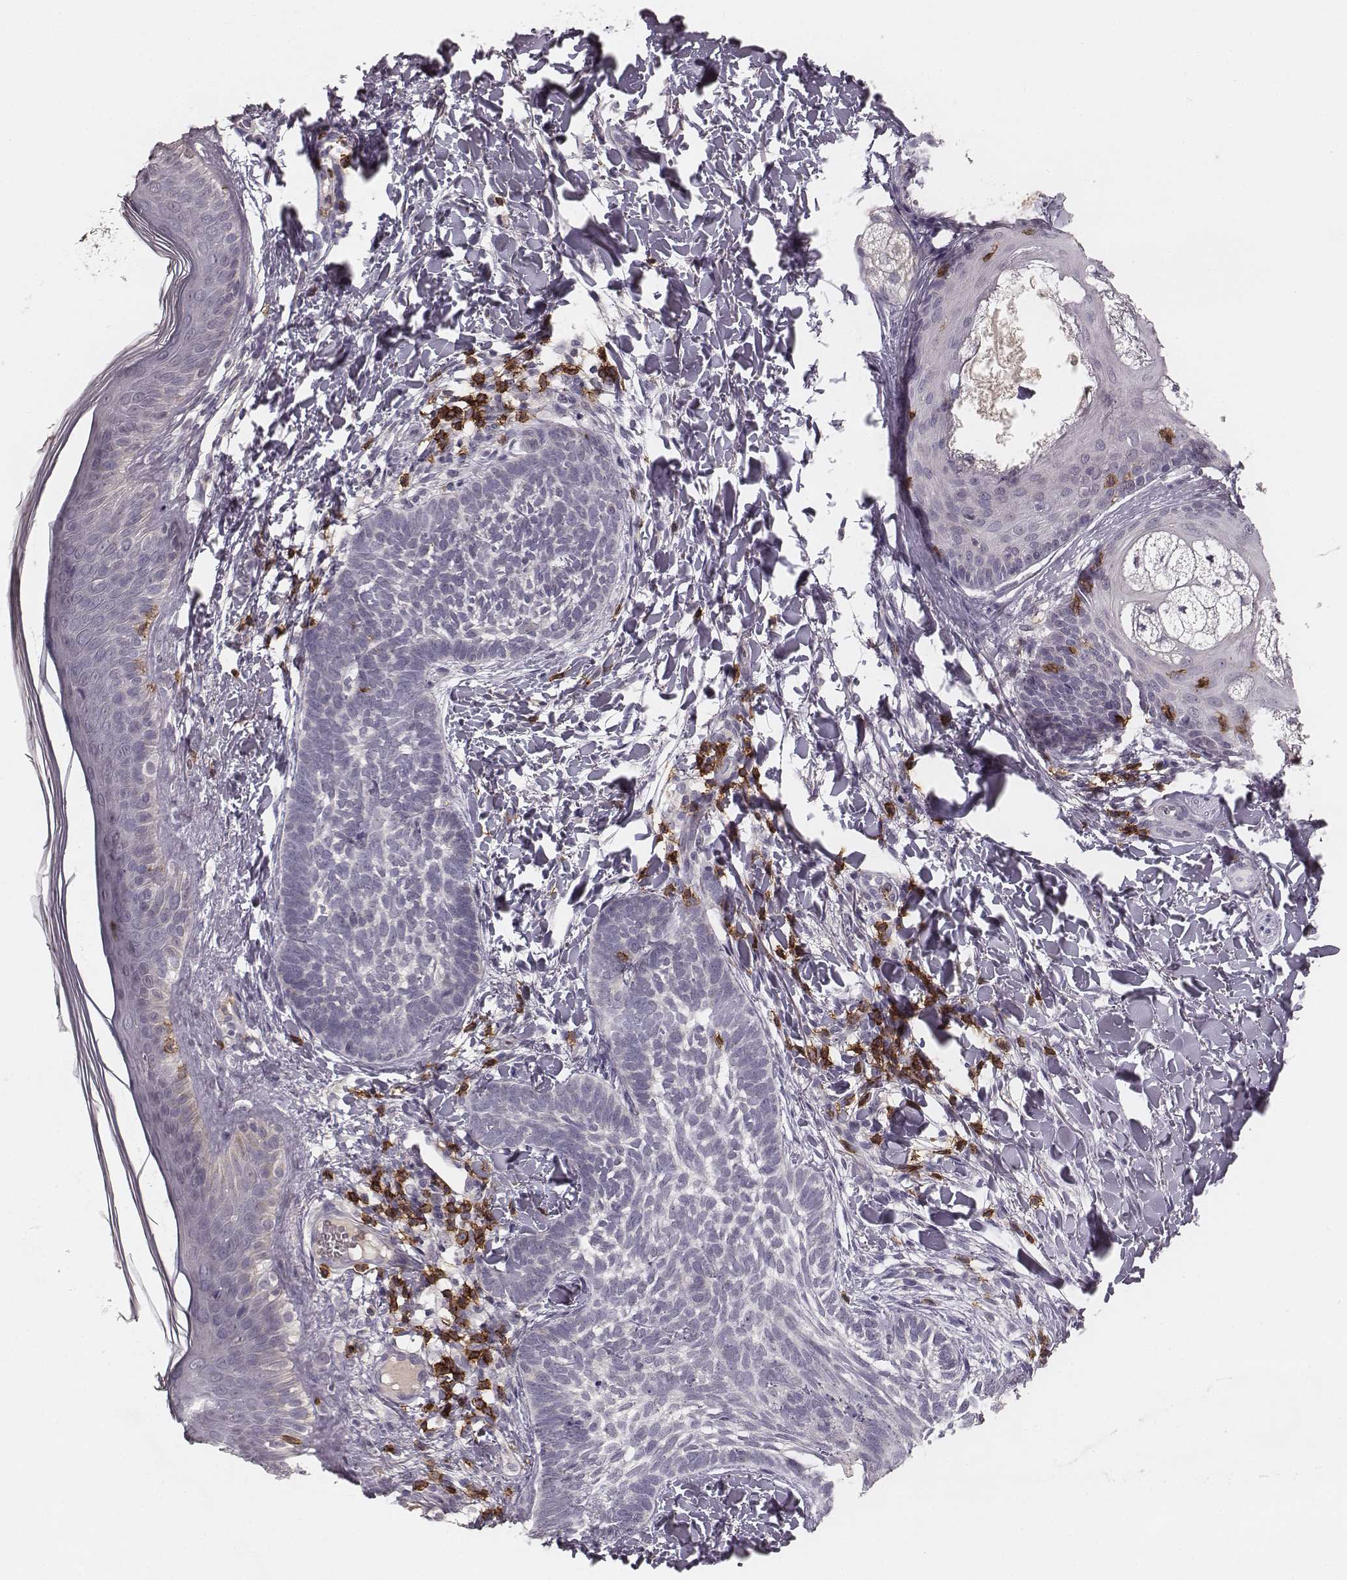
{"staining": {"intensity": "negative", "quantity": "none", "location": "none"}, "tissue": "skin cancer", "cell_type": "Tumor cells", "image_type": "cancer", "snomed": [{"axis": "morphology", "description": "Normal tissue, NOS"}, {"axis": "morphology", "description": "Basal cell carcinoma"}, {"axis": "topography", "description": "Skin"}], "caption": "Immunohistochemical staining of human basal cell carcinoma (skin) demonstrates no significant staining in tumor cells.", "gene": "CD8A", "patient": {"sex": "male", "age": 46}}